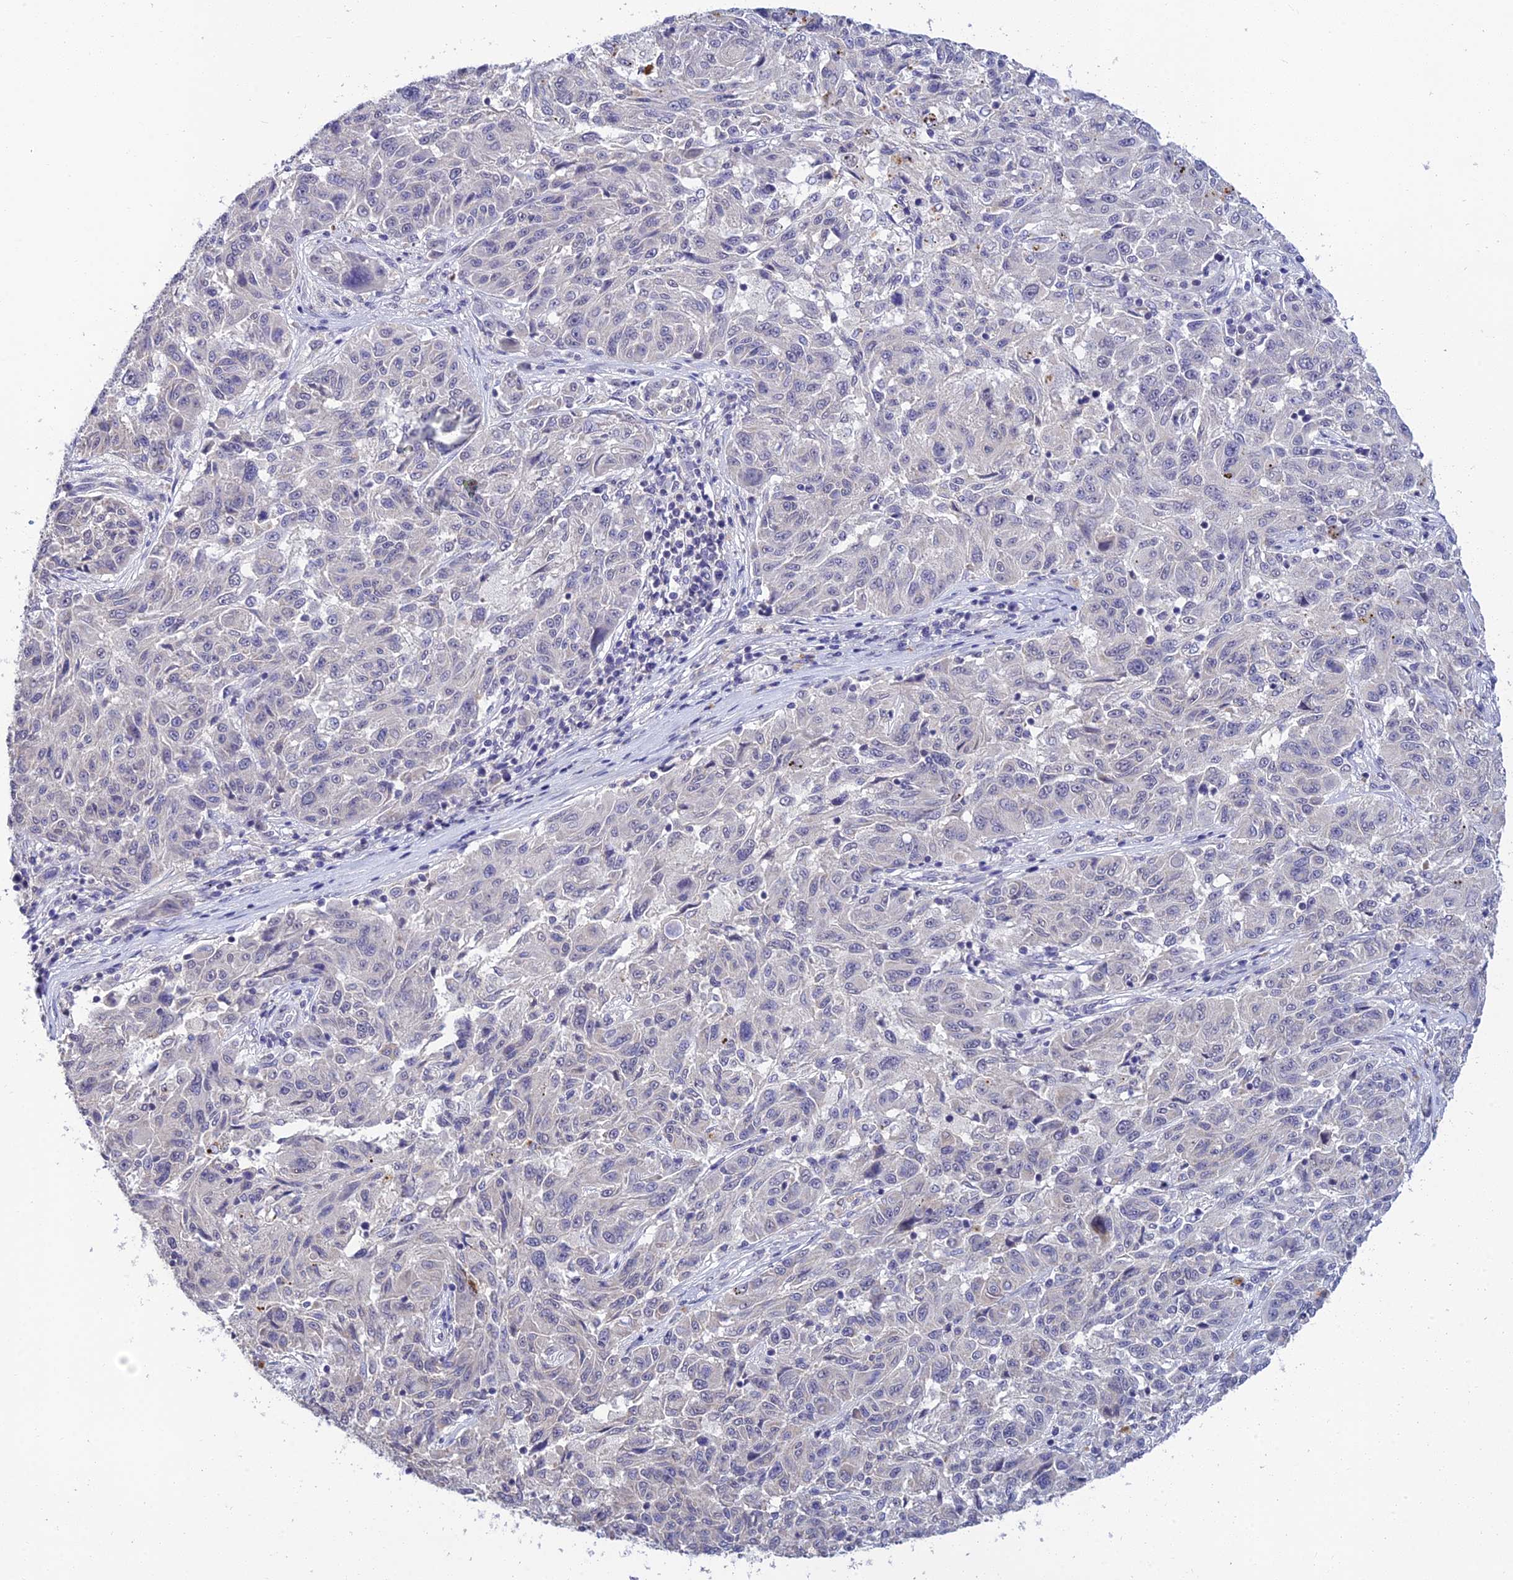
{"staining": {"intensity": "negative", "quantity": "none", "location": "none"}, "tissue": "melanoma", "cell_type": "Tumor cells", "image_type": "cancer", "snomed": [{"axis": "morphology", "description": "Malignant melanoma, NOS"}, {"axis": "topography", "description": "Skin"}], "caption": "Tumor cells are negative for brown protein staining in malignant melanoma. Nuclei are stained in blue.", "gene": "HOXB1", "patient": {"sex": "male", "age": 53}}